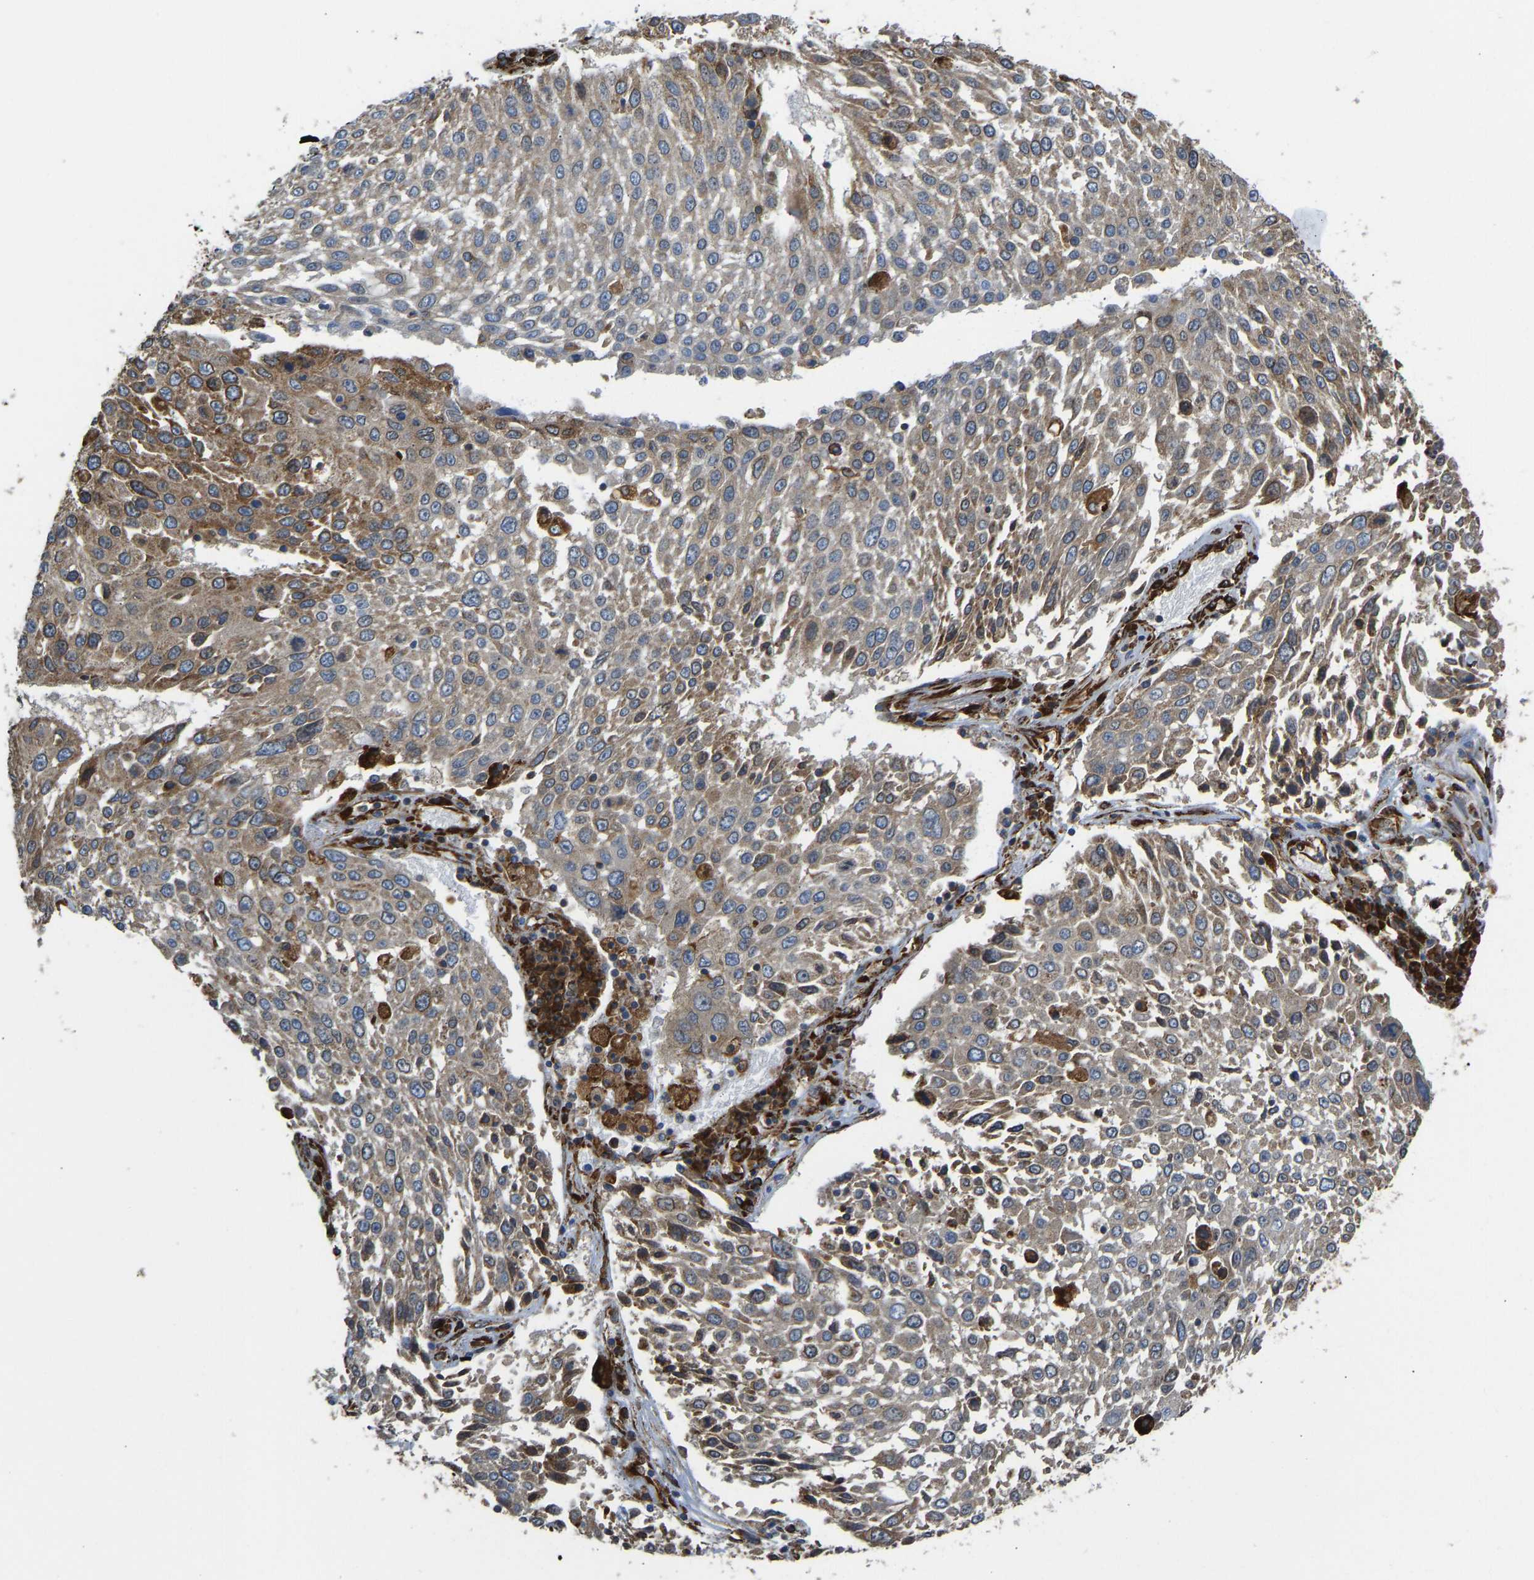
{"staining": {"intensity": "weak", "quantity": ">75%", "location": "cytoplasmic/membranous"}, "tissue": "lung cancer", "cell_type": "Tumor cells", "image_type": "cancer", "snomed": [{"axis": "morphology", "description": "Squamous cell carcinoma, NOS"}, {"axis": "topography", "description": "Lung"}], "caption": "About >75% of tumor cells in squamous cell carcinoma (lung) display weak cytoplasmic/membranous protein positivity as visualized by brown immunohistochemical staining.", "gene": "BEX3", "patient": {"sex": "male", "age": 65}}